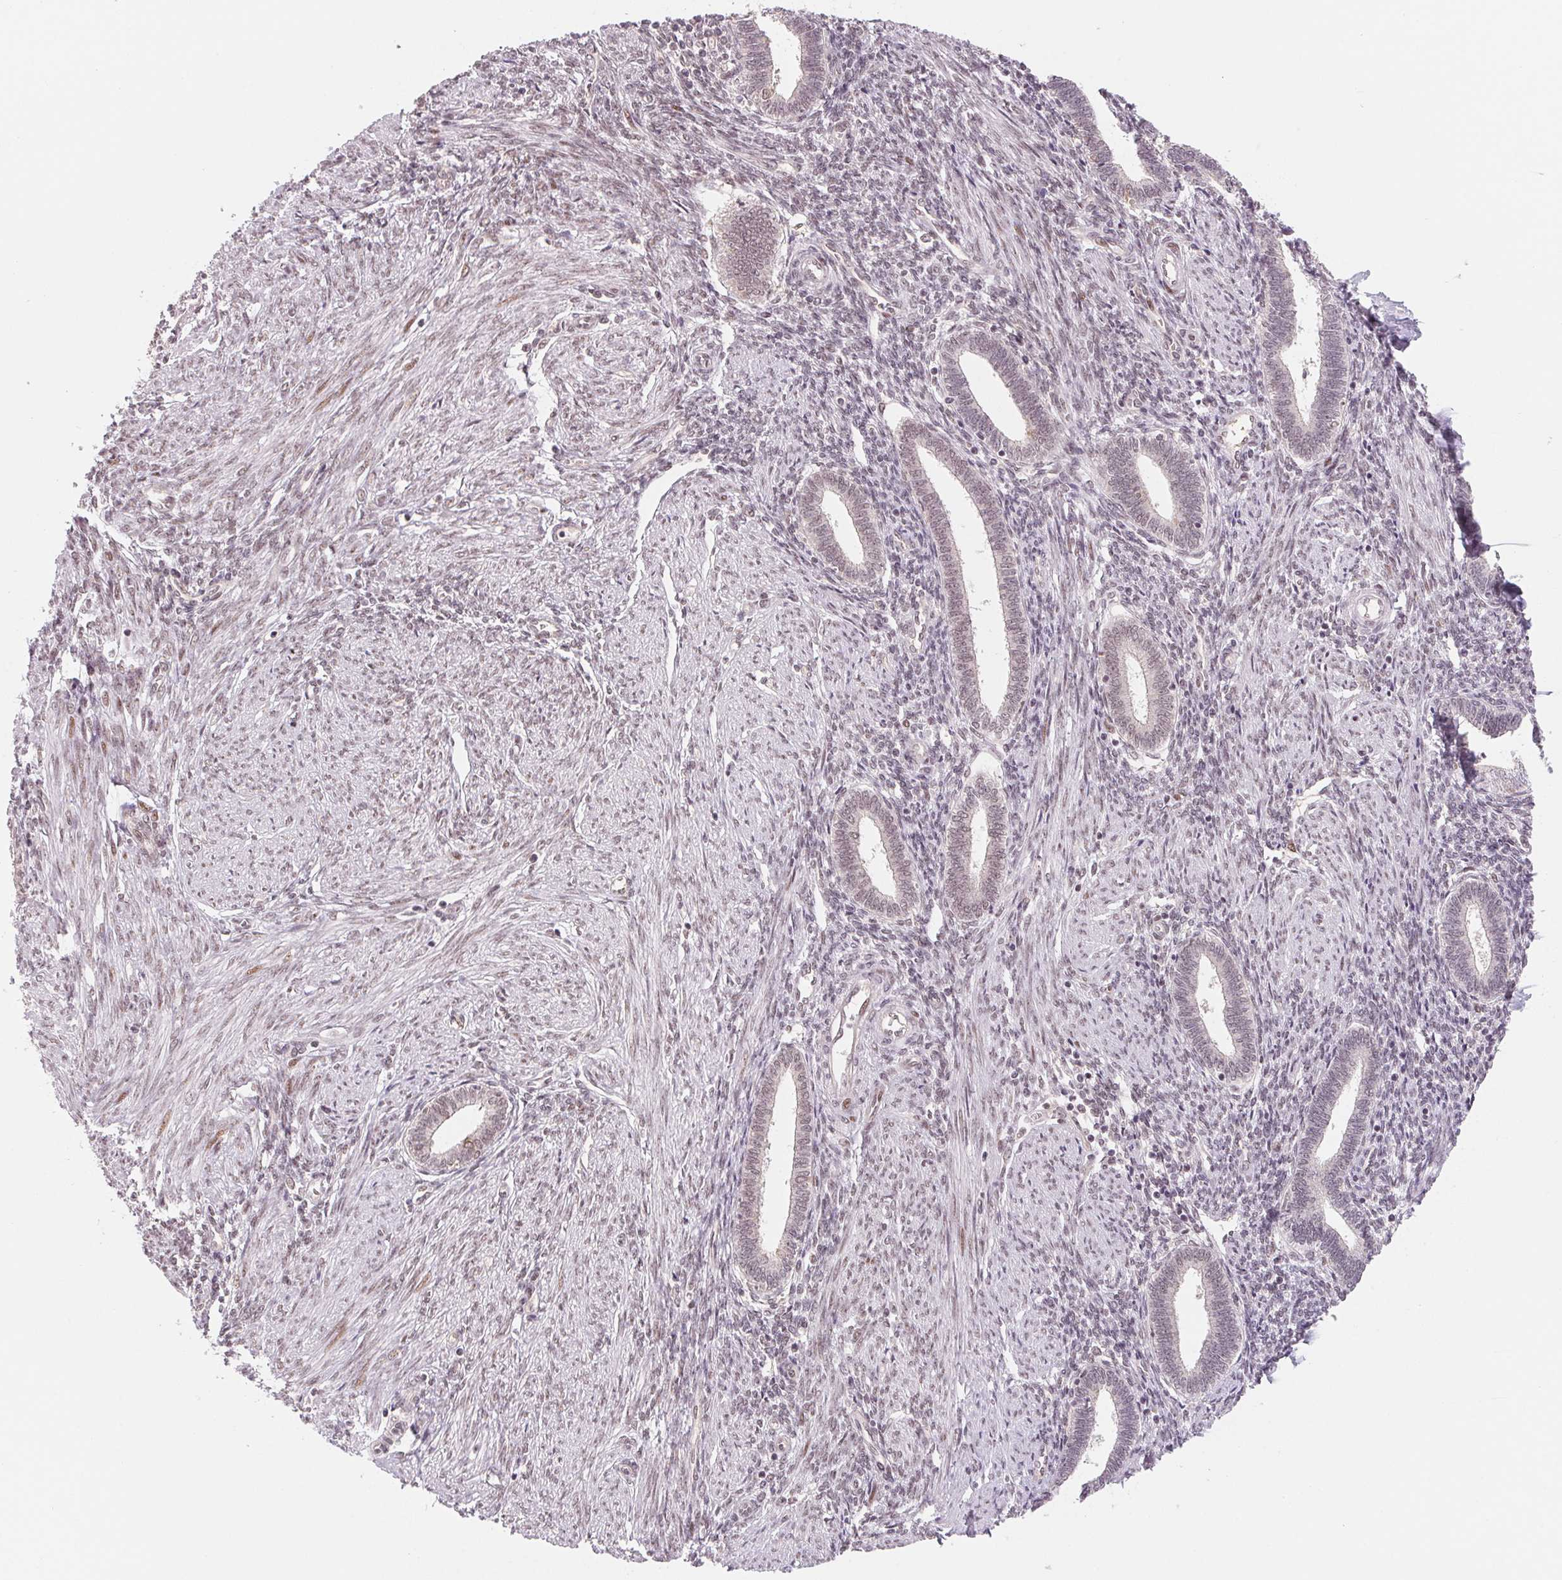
{"staining": {"intensity": "weak", "quantity": "25%-75%", "location": "cytoplasmic/membranous,nuclear"}, "tissue": "endometrium", "cell_type": "Cells in endometrial stroma", "image_type": "normal", "snomed": [{"axis": "morphology", "description": "Normal tissue, NOS"}, {"axis": "topography", "description": "Endometrium"}], "caption": "Endometrium was stained to show a protein in brown. There is low levels of weak cytoplasmic/membranous,nuclear positivity in about 25%-75% of cells in endometrial stroma. Using DAB (brown) and hematoxylin (blue) stains, captured at high magnification using brightfield microscopy.", "gene": "DNAJB6", "patient": {"sex": "female", "age": 42}}